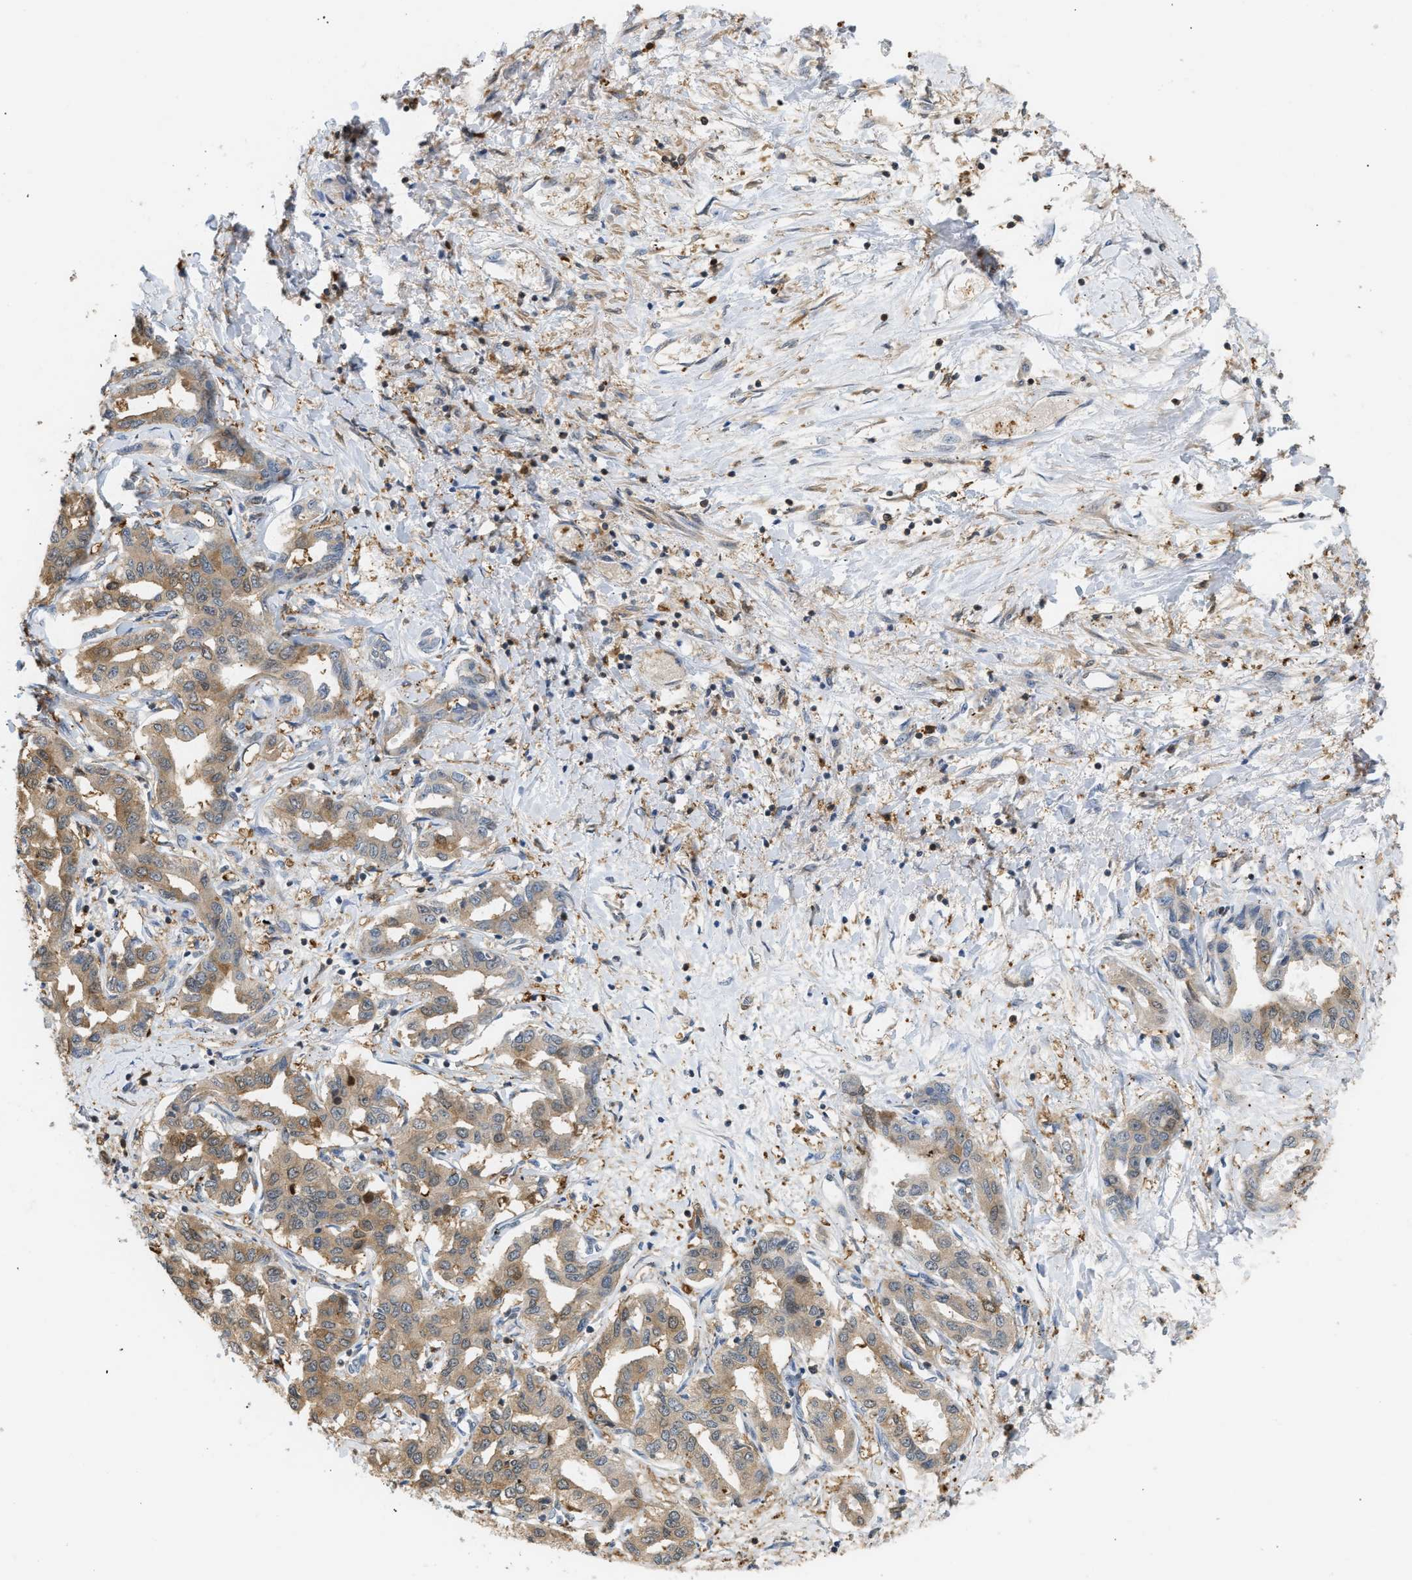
{"staining": {"intensity": "moderate", "quantity": ">75%", "location": "cytoplasmic/membranous"}, "tissue": "liver cancer", "cell_type": "Tumor cells", "image_type": "cancer", "snomed": [{"axis": "morphology", "description": "Cholangiocarcinoma"}, {"axis": "topography", "description": "Liver"}], "caption": "Protein analysis of liver cancer (cholangiocarcinoma) tissue exhibits moderate cytoplasmic/membranous staining in about >75% of tumor cells.", "gene": "ENO1", "patient": {"sex": "male", "age": 59}}